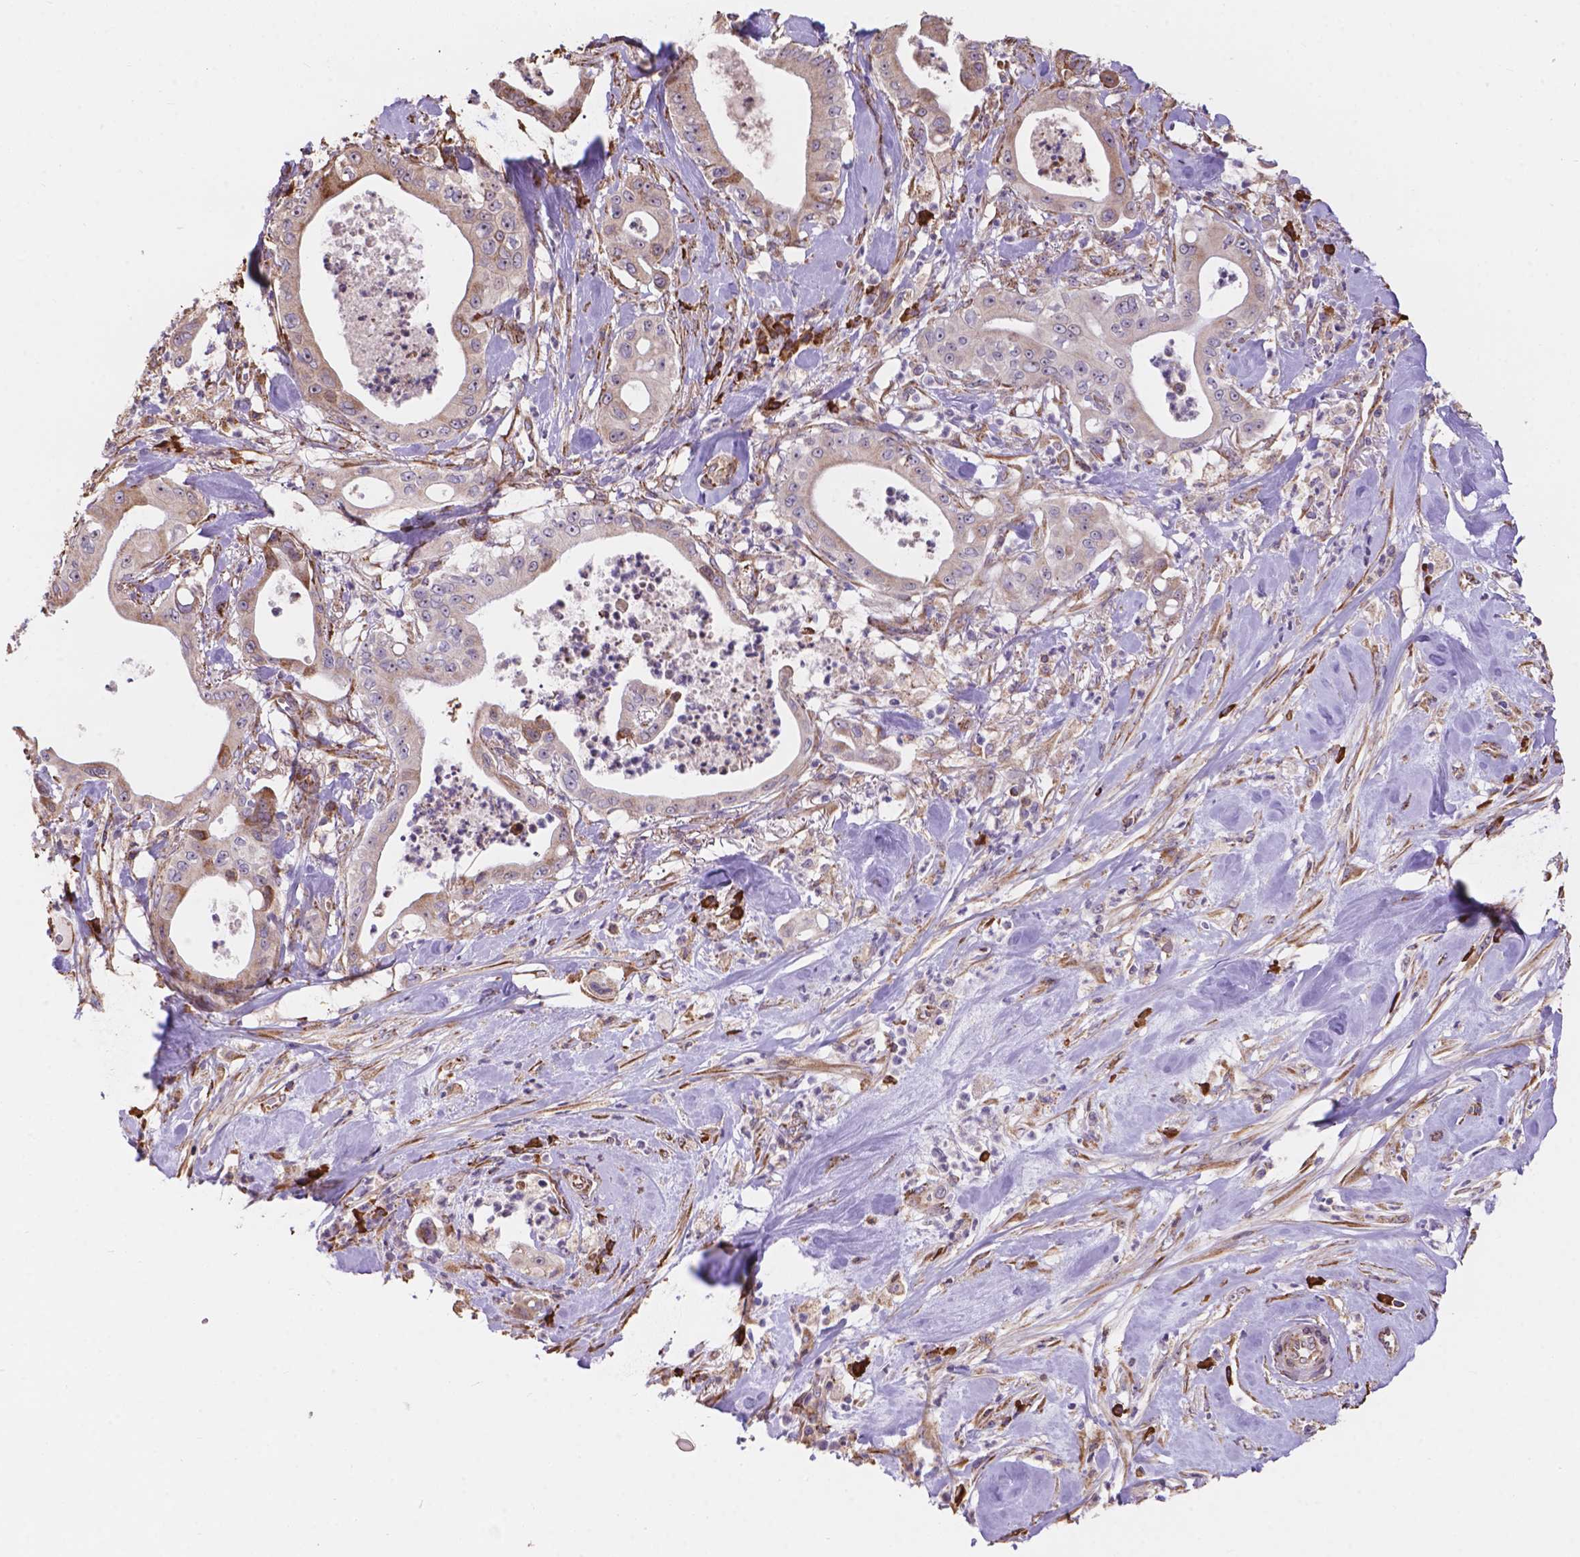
{"staining": {"intensity": "weak", "quantity": "<25%", "location": "cytoplasmic/membranous"}, "tissue": "pancreatic cancer", "cell_type": "Tumor cells", "image_type": "cancer", "snomed": [{"axis": "morphology", "description": "Adenocarcinoma, NOS"}, {"axis": "topography", "description": "Pancreas"}], "caption": "This is an immunohistochemistry histopathology image of pancreatic cancer (adenocarcinoma). There is no expression in tumor cells.", "gene": "IPO11", "patient": {"sex": "male", "age": 71}}